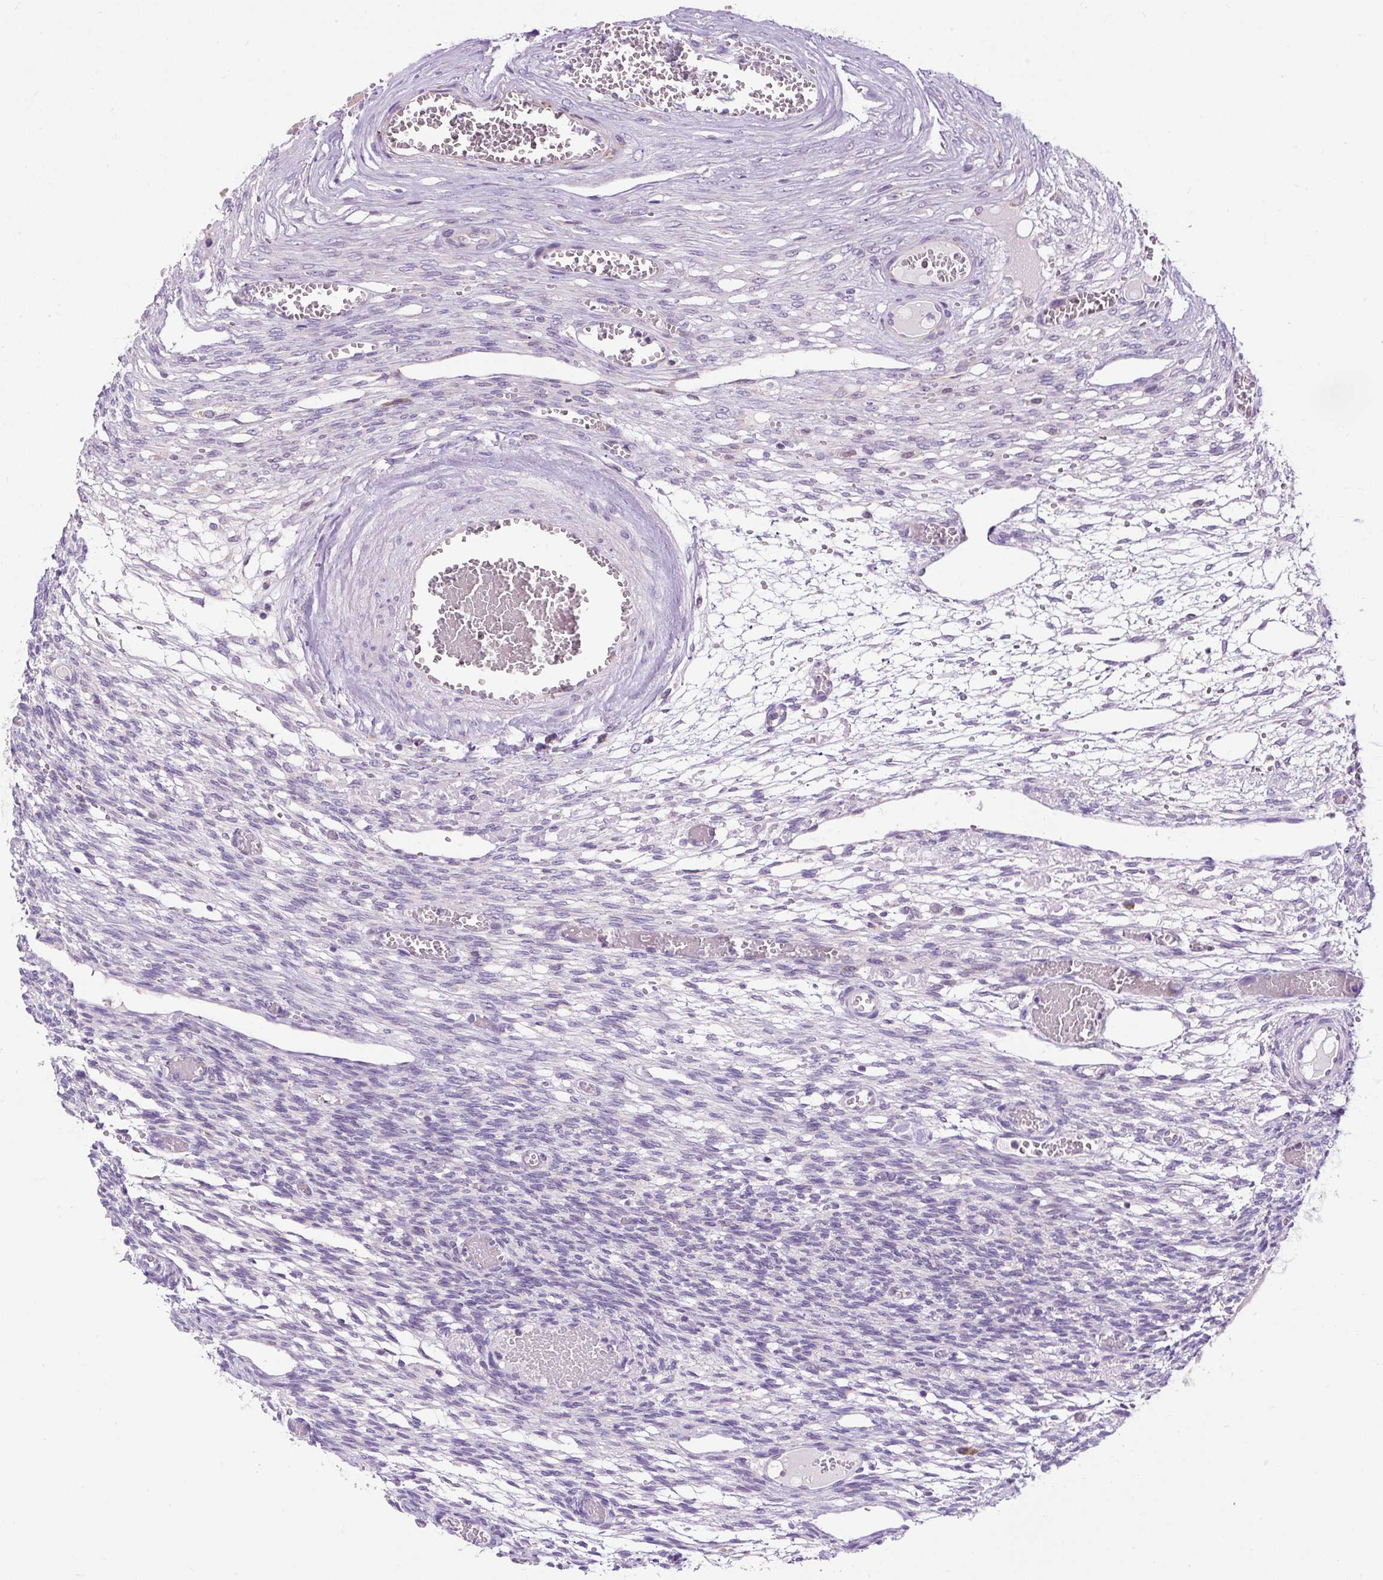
{"staining": {"intensity": "negative", "quantity": "none", "location": "none"}, "tissue": "ovary", "cell_type": "Follicle cells", "image_type": "normal", "snomed": [{"axis": "morphology", "description": "Normal tissue, NOS"}, {"axis": "topography", "description": "Ovary"}], "caption": "Follicle cells show no significant protein expression in unremarkable ovary. (DAB immunohistochemistry visualized using brightfield microscopy, high magnification).", "gene": "FMC1", "patient": {"sex": "female", "age": 67}}